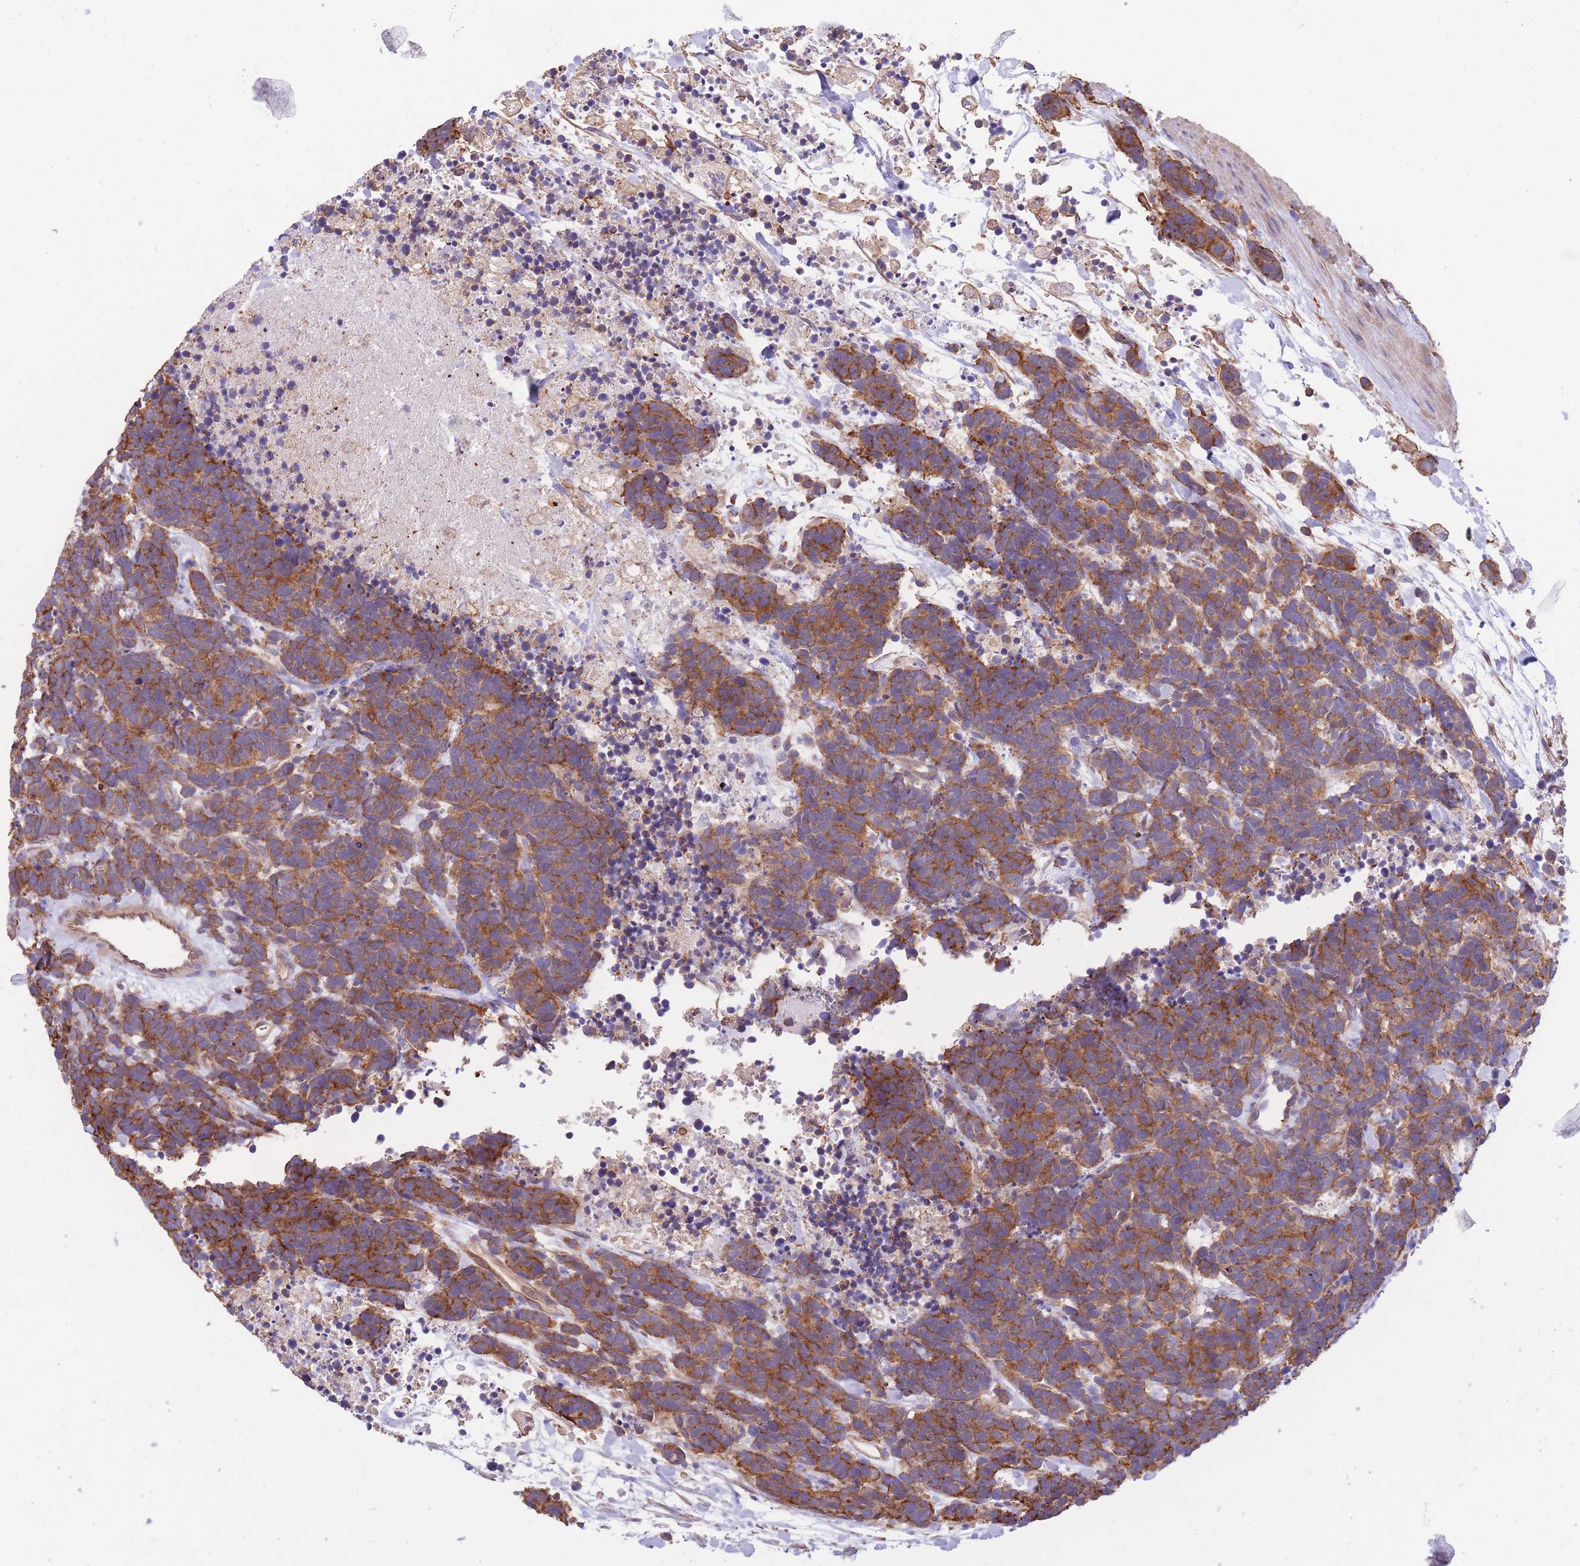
{"staining": {"intensity": "strong", "quantity": ">75%", "location": "cytoplasmic/membranous"}, "tissue": "carcinoid", "cell_type": "Tumor cells", "image_type": "cancer", "snomed": [{"axis": "morphology", "description": "Carcinoma, NOS"}, {"axis": "morphology", "description": "Carcinoid, malignant, NOS"}, {"axis": "topography", "description": "Prostate"}], "caption": "Brown immunohistochemical staining in malignant carcinoid reveals strong cytoplasmic/membranous staining in about >75% of tumor cells.", "gene": "LRRN4CL", "patient": {"sex": "male", "age": 57}}